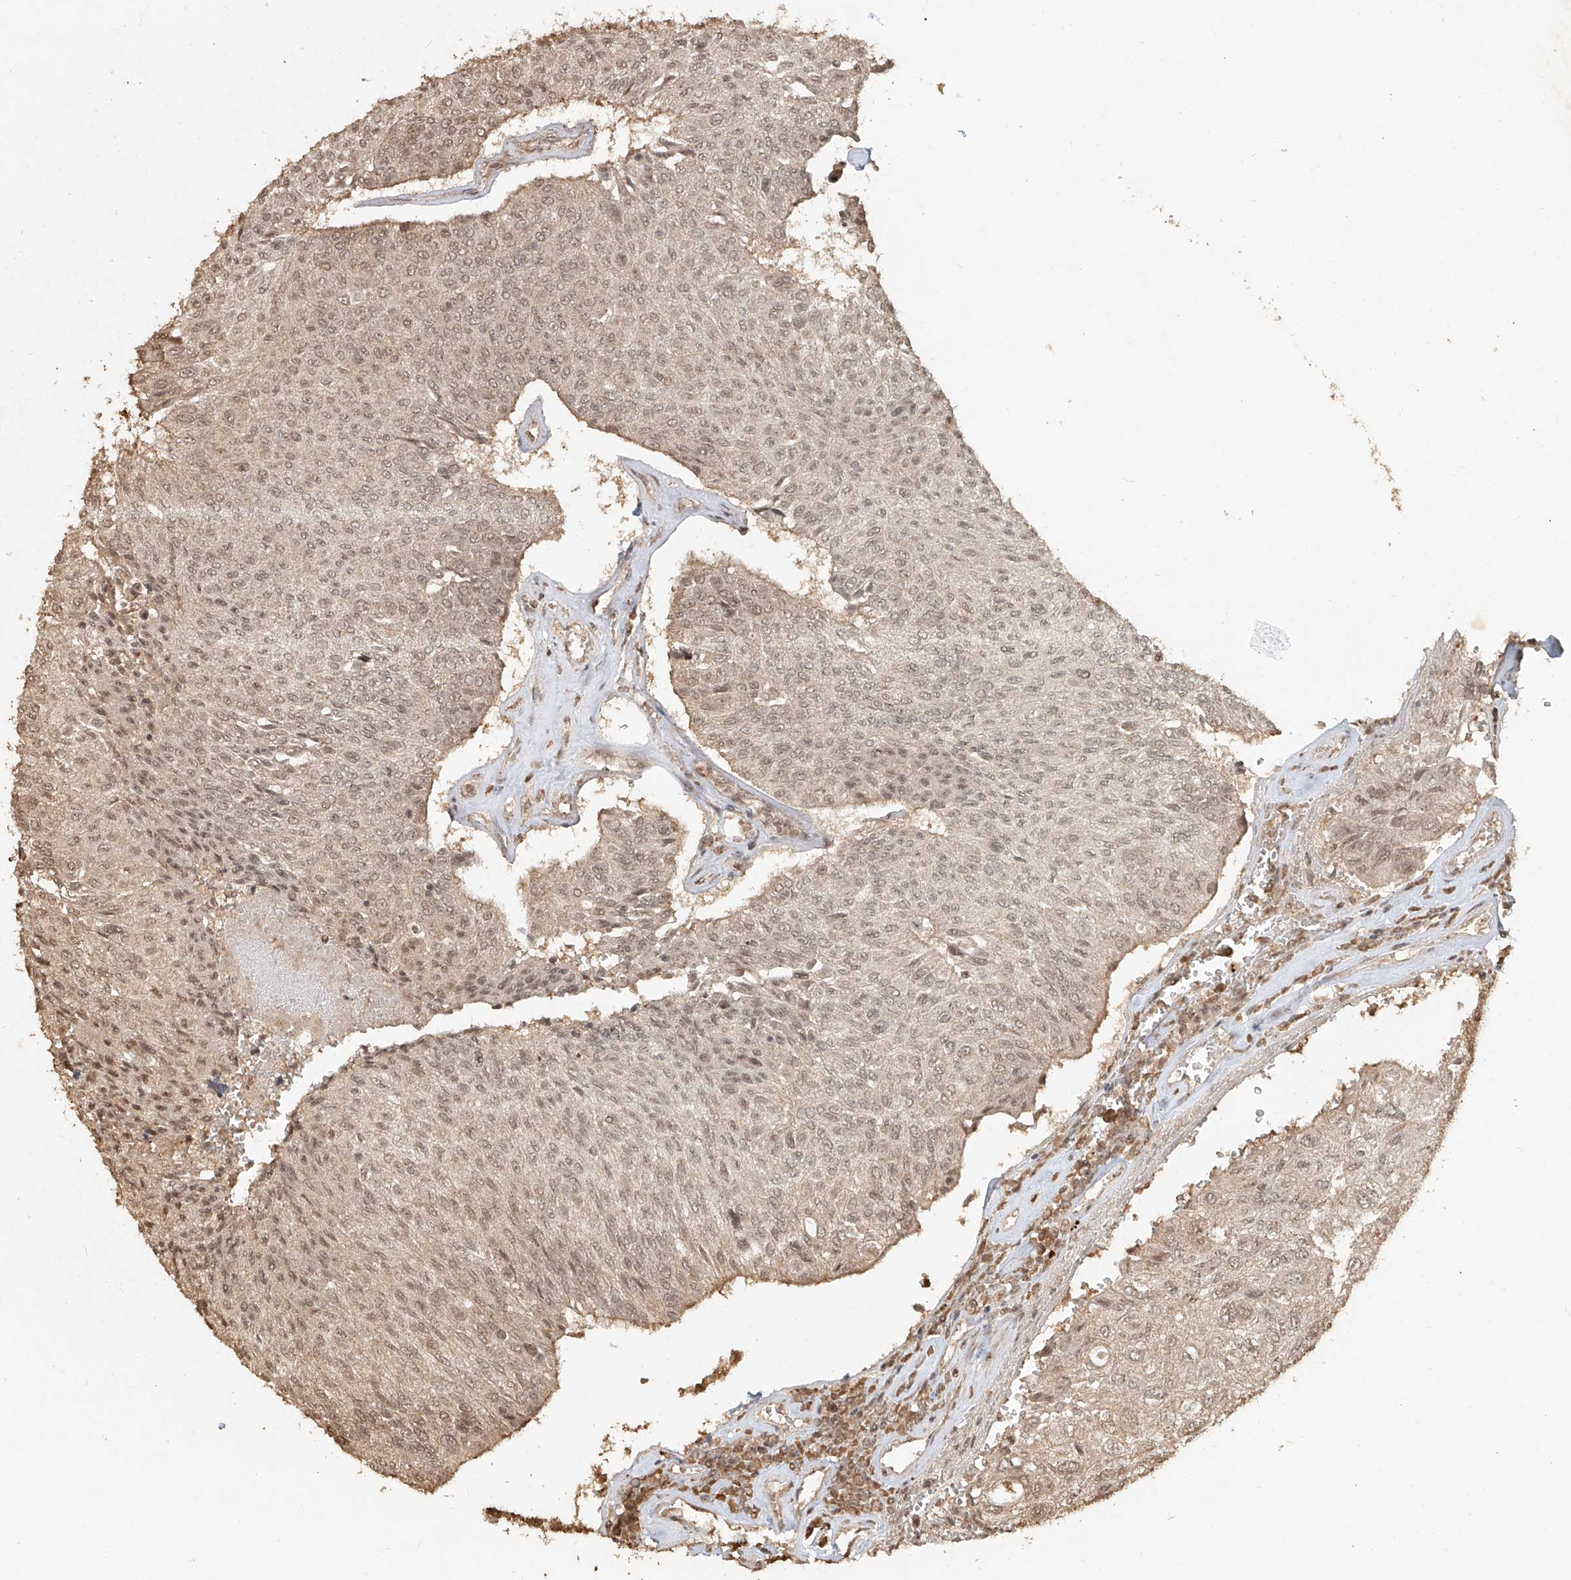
{"staining": {"intensity": "weak", "quantity": ">75%", "location": "cytoplasmic/membranous,nuclear"}, "tissue": "urothelial cancer", "cell_type": "Tumor cells", "image_type": "cancer", "snomed": [{"axis": "morphology", "description": "Urothelial carcinoma, High grade"}, {"axis": "topography", "description": "Urinary bladder"}], "caption": "Brown immunohistochemical staining in high-grade urothelial carcinoma demonstrates weak cytoplasmic/membranous and nuclear staining in about >75% of tumor cells. (DAB IHC with brightfield microscopy, high magnification).", "gene": "UBE2K", "patient": {"sex": "male", "age": 66}}